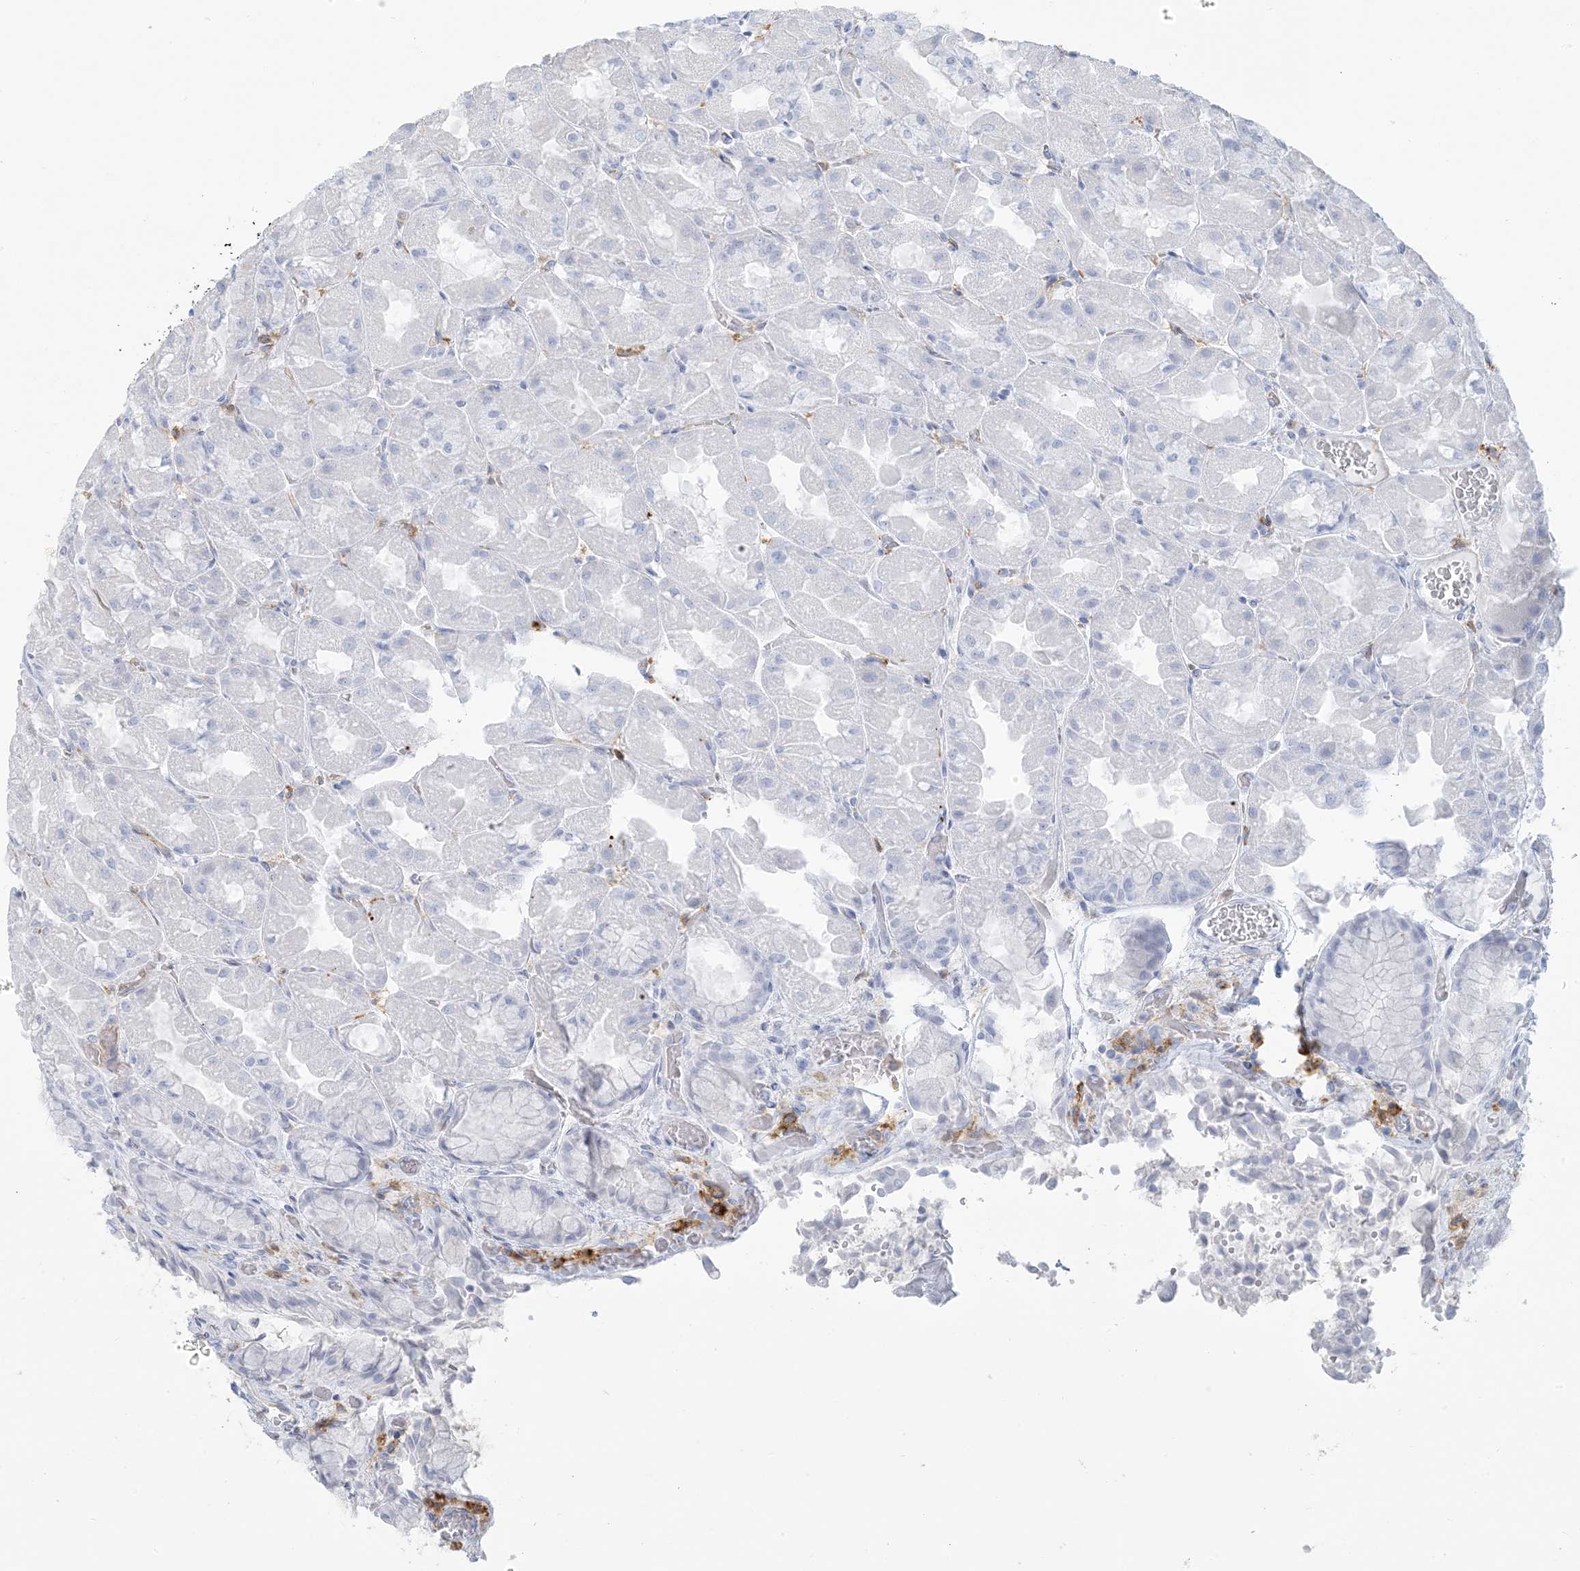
{"staining": {"intensity": "negative", "quantity": "none", "location": "none"}, "tissue": "stomach", "cell_type": "Glandular cells", "image_type": "normal", "snomed": [{"axis": "morphology", "description": "Normal tissue, NOS"}, {"axis": "topography", "description": "Stomach"}], "caption": "Immunohistochemistry (IHC) of unremarkable stomach shows no staining in glandular cells. (DAB immunohistochemistry visualized using brightfield microscopy, high magnification).", "gene": "HLA", "patient": {"sex": "female", "age": 61}}